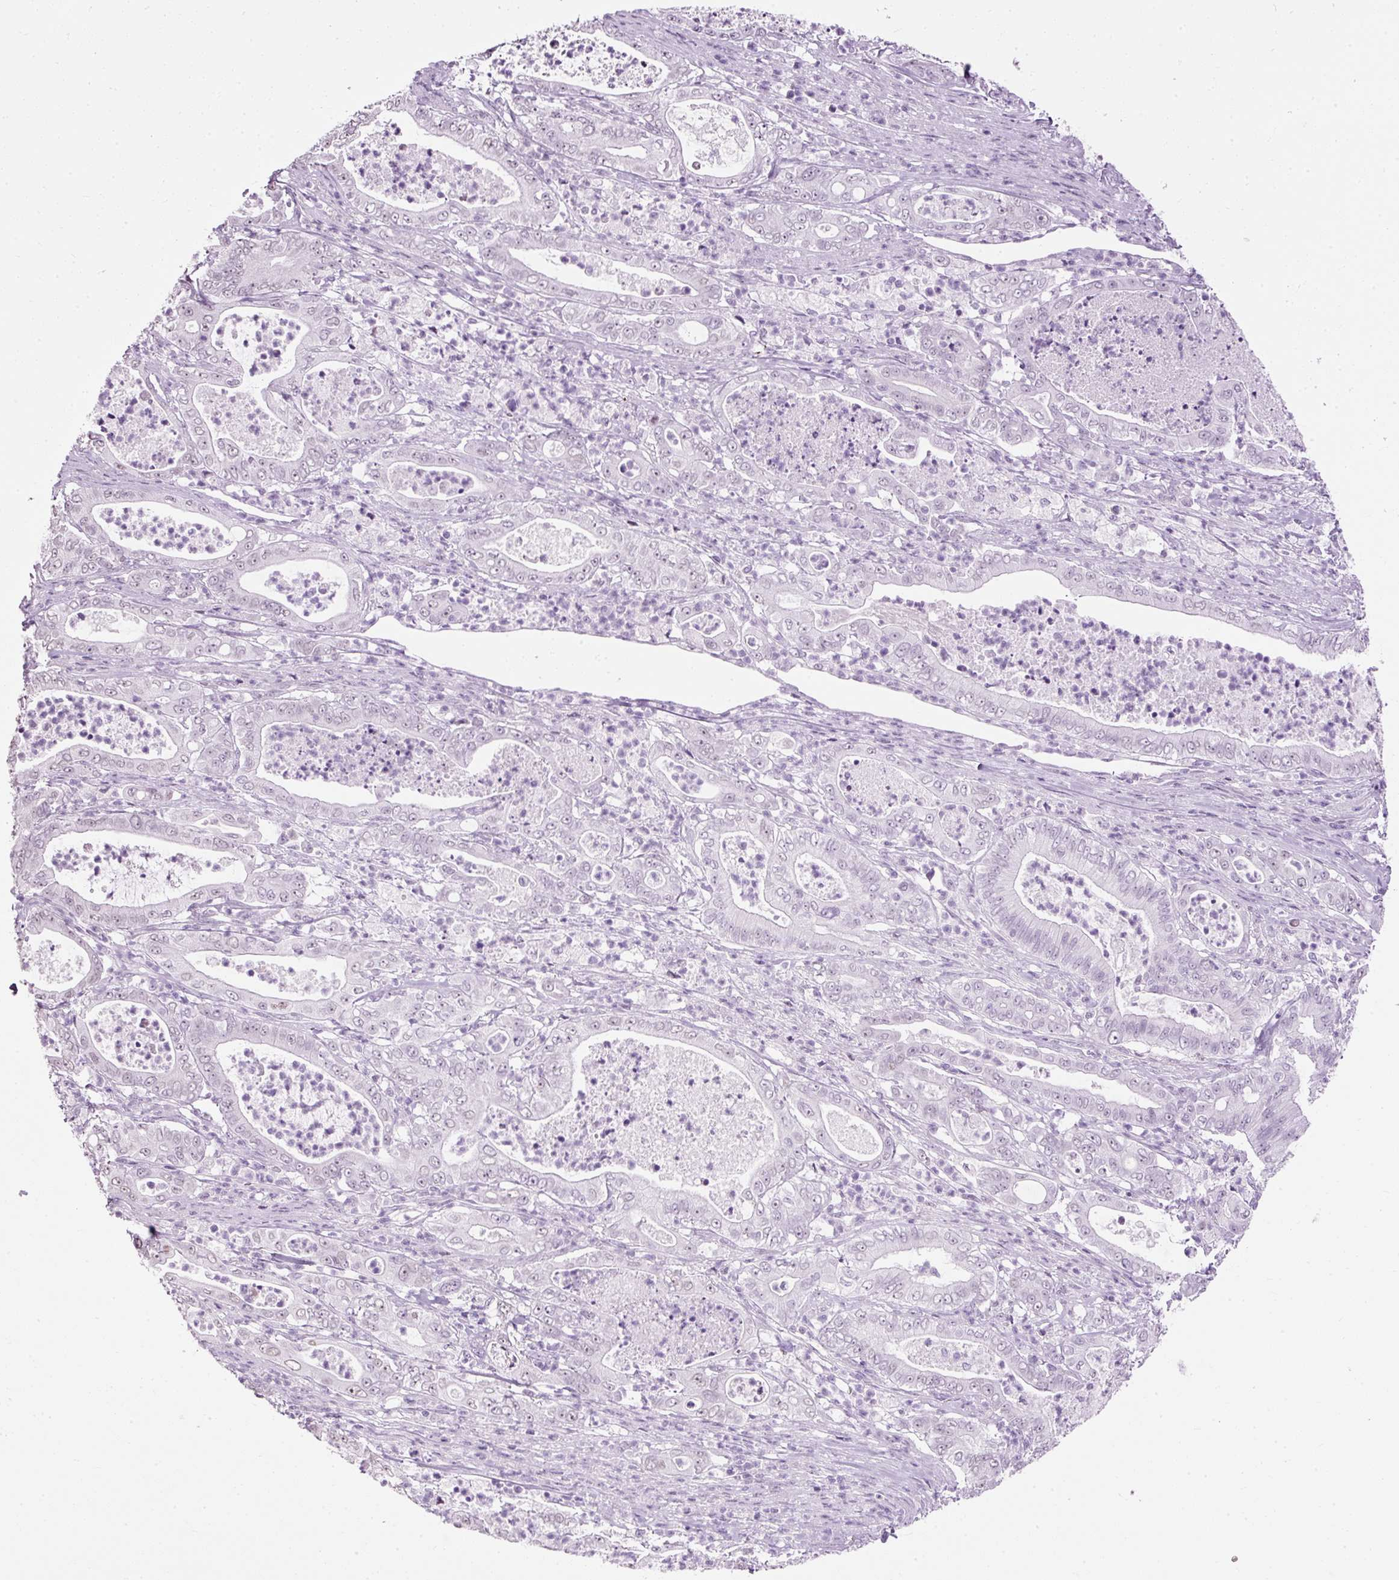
{"staining": {"intensity": "negative", "quantity": "none", "location": "none"}, "tissue": "pancreatic cancer", "cell_type": "Tumor cells", "image_type": "cancer", "snomed": [{"axis": "morphology", "description": "Adenocarcinoma, NOS"}, {"axis": "topography", "description": "Pancreas"}], "caption": "DAB immunohistochemical staining of pancreatic adenocarcinoma shows no significant positivity in tumor cells. (DAB immunohistochemistry (IHC) with hematoxylin counter stain).", "gene": "PDE6B", "patient": {"sex": "male", "age": 71}}